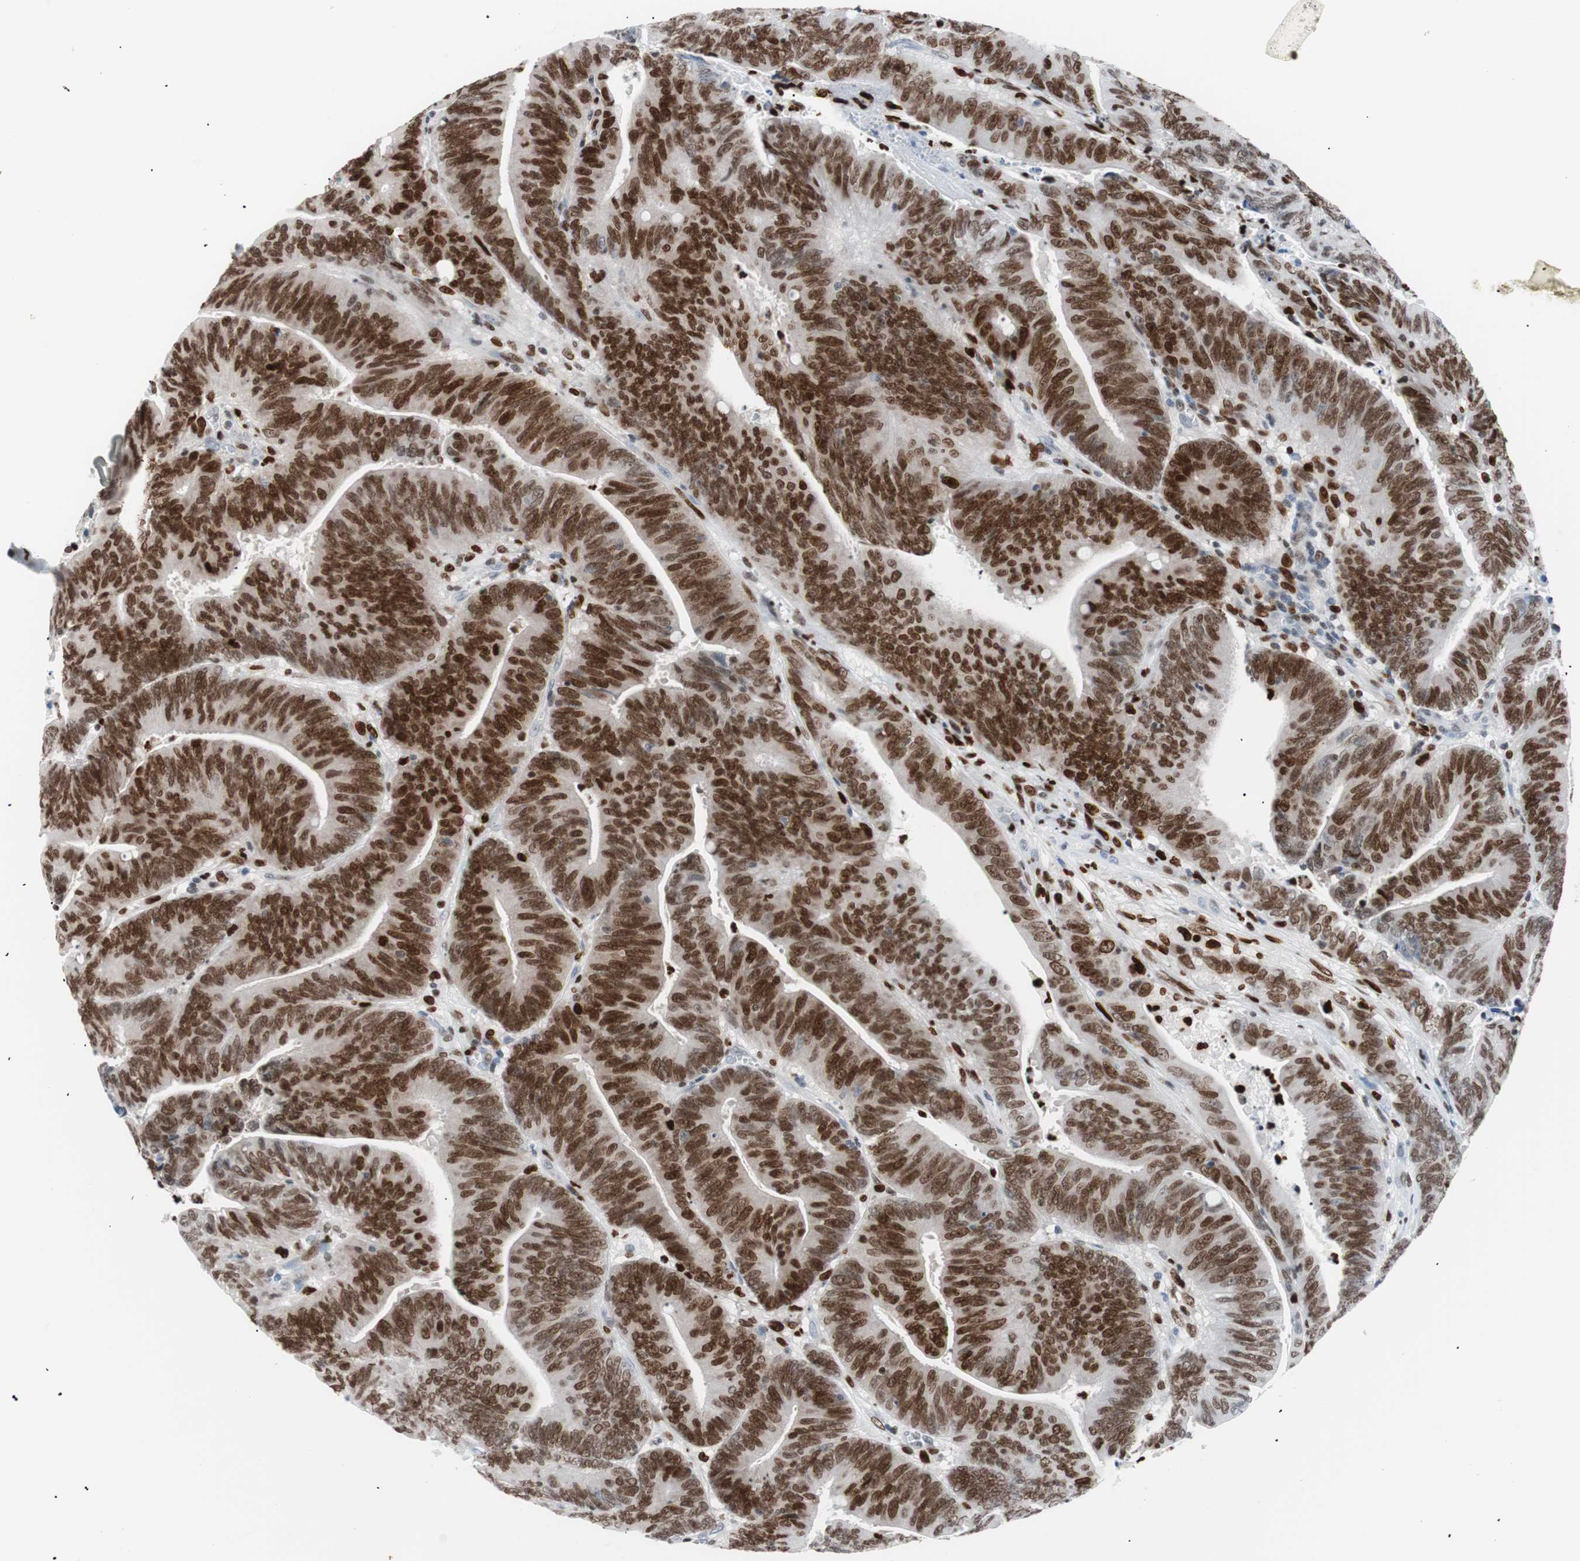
{"staining": {"intensity": "strong", "quantity": ">75%", "location": "nuclear"}, "tissue": "colorectal cancer", "cell_type": "Tumor cells", "image_type": "cancer", "snomed": [{"axis": "morphology", "description": "Adenocarcinoma, NOS"}, {"axis": "topography", "description": "Colon"}], "caption": "Immunohistochemistry photomicrograph of neoplastic tissue: adenocarcinoma (colorectal) stained using IHC reveals high levels of strong protein expression localized specifically in the nuclear of tumor cells, appearing as a nuclear brown color.", "gene": "CEBPB", "patient": {"sex": "male", "age": 45}}